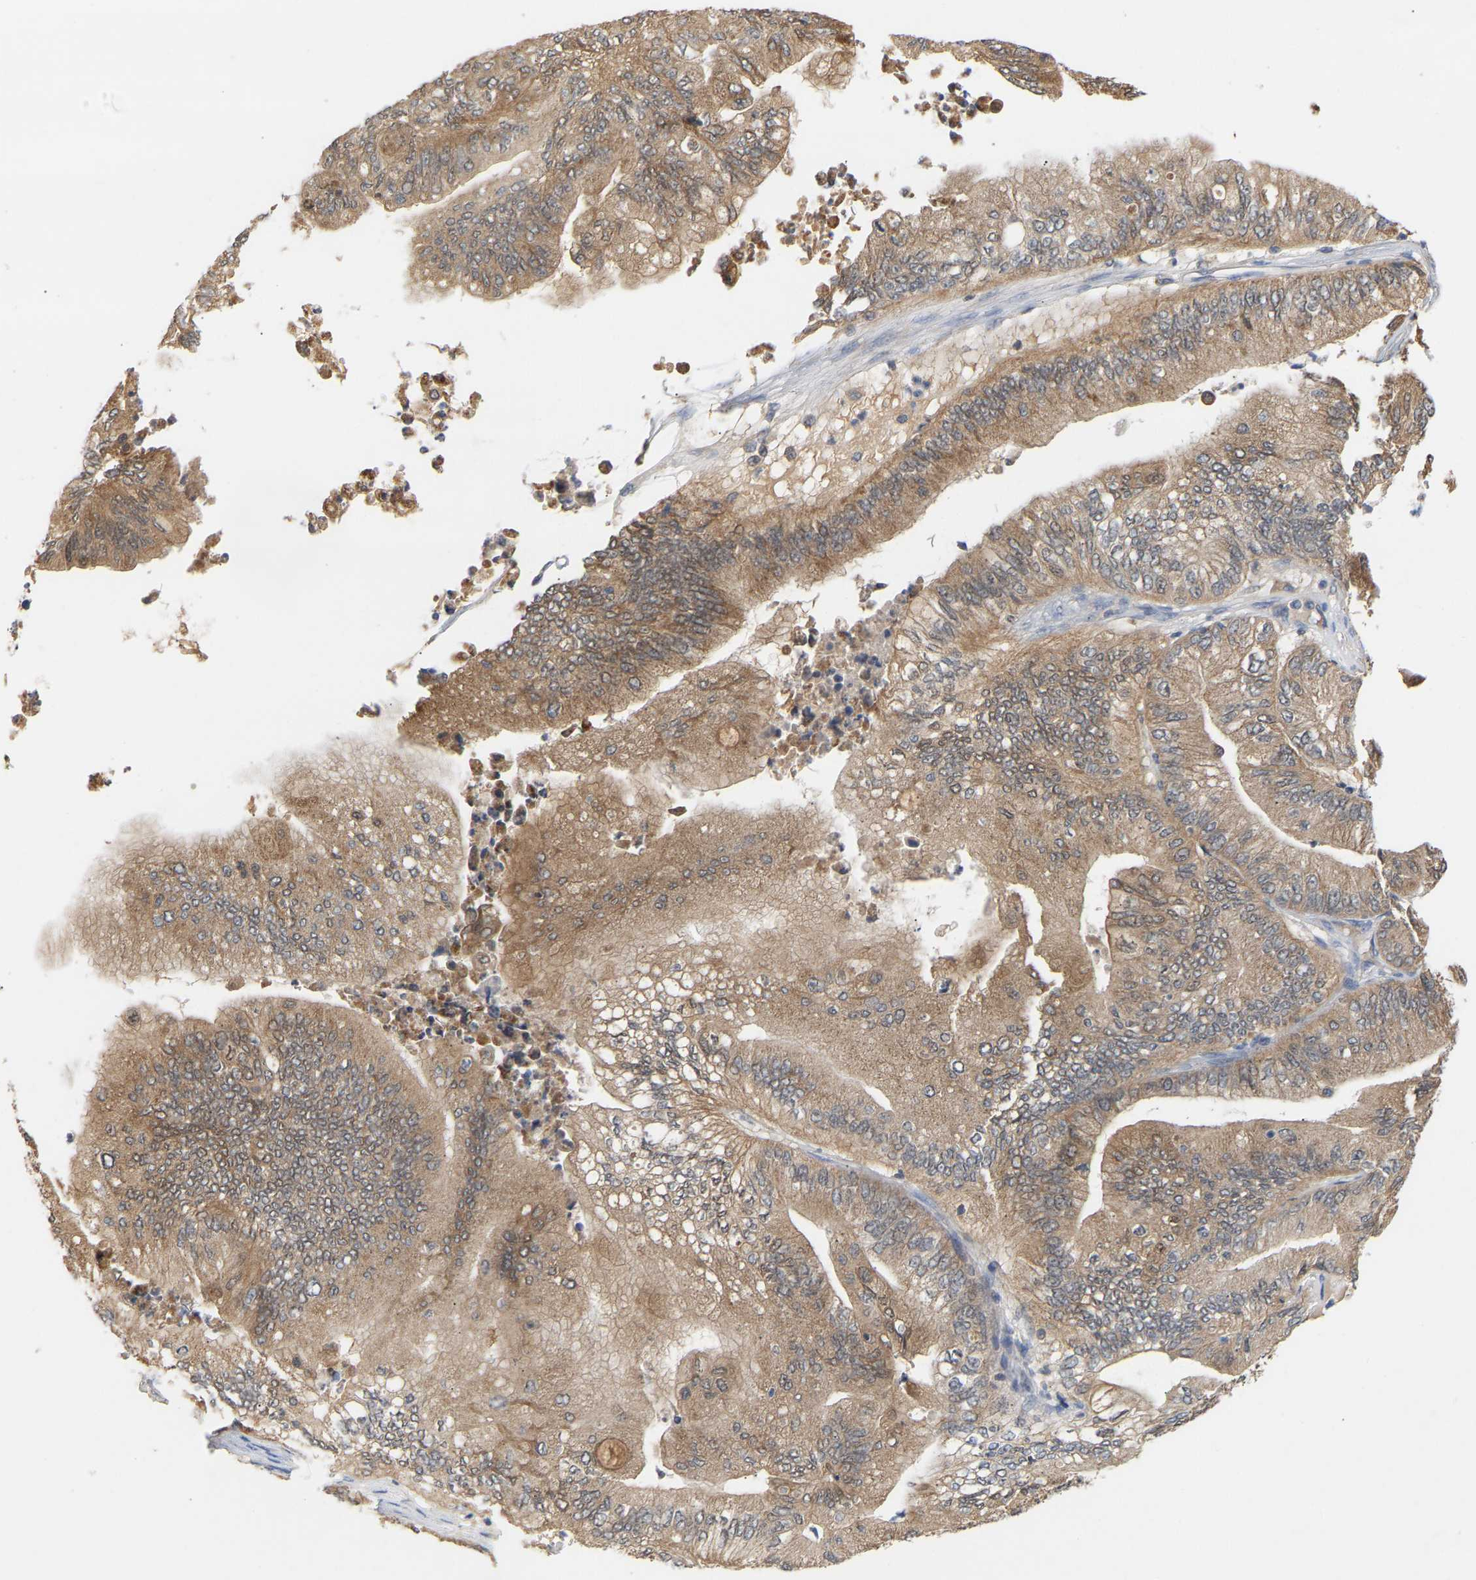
{"staining": {"intensity": "moderate", "quantity": ">75%", "location": "cytoplasmic/membranous"}, "tissue": "ovarian cancer", "cell_type": "Tumor cells", "image_type": "cancer", "snomed": [{"axis": "morphology", "description": "Cystadenocarcinoma, mucinous, NOS"}, {"axis": "topography", "description": "Ovary"}], "caption": "Immunohistochemical staining of human ovarian cancer exhibits moderate cytoplasmic/membranous protein expression in approximately >75% of tumor cells.", "gene": "TPMT", "patient": {"sex": "female", "age": 61}}